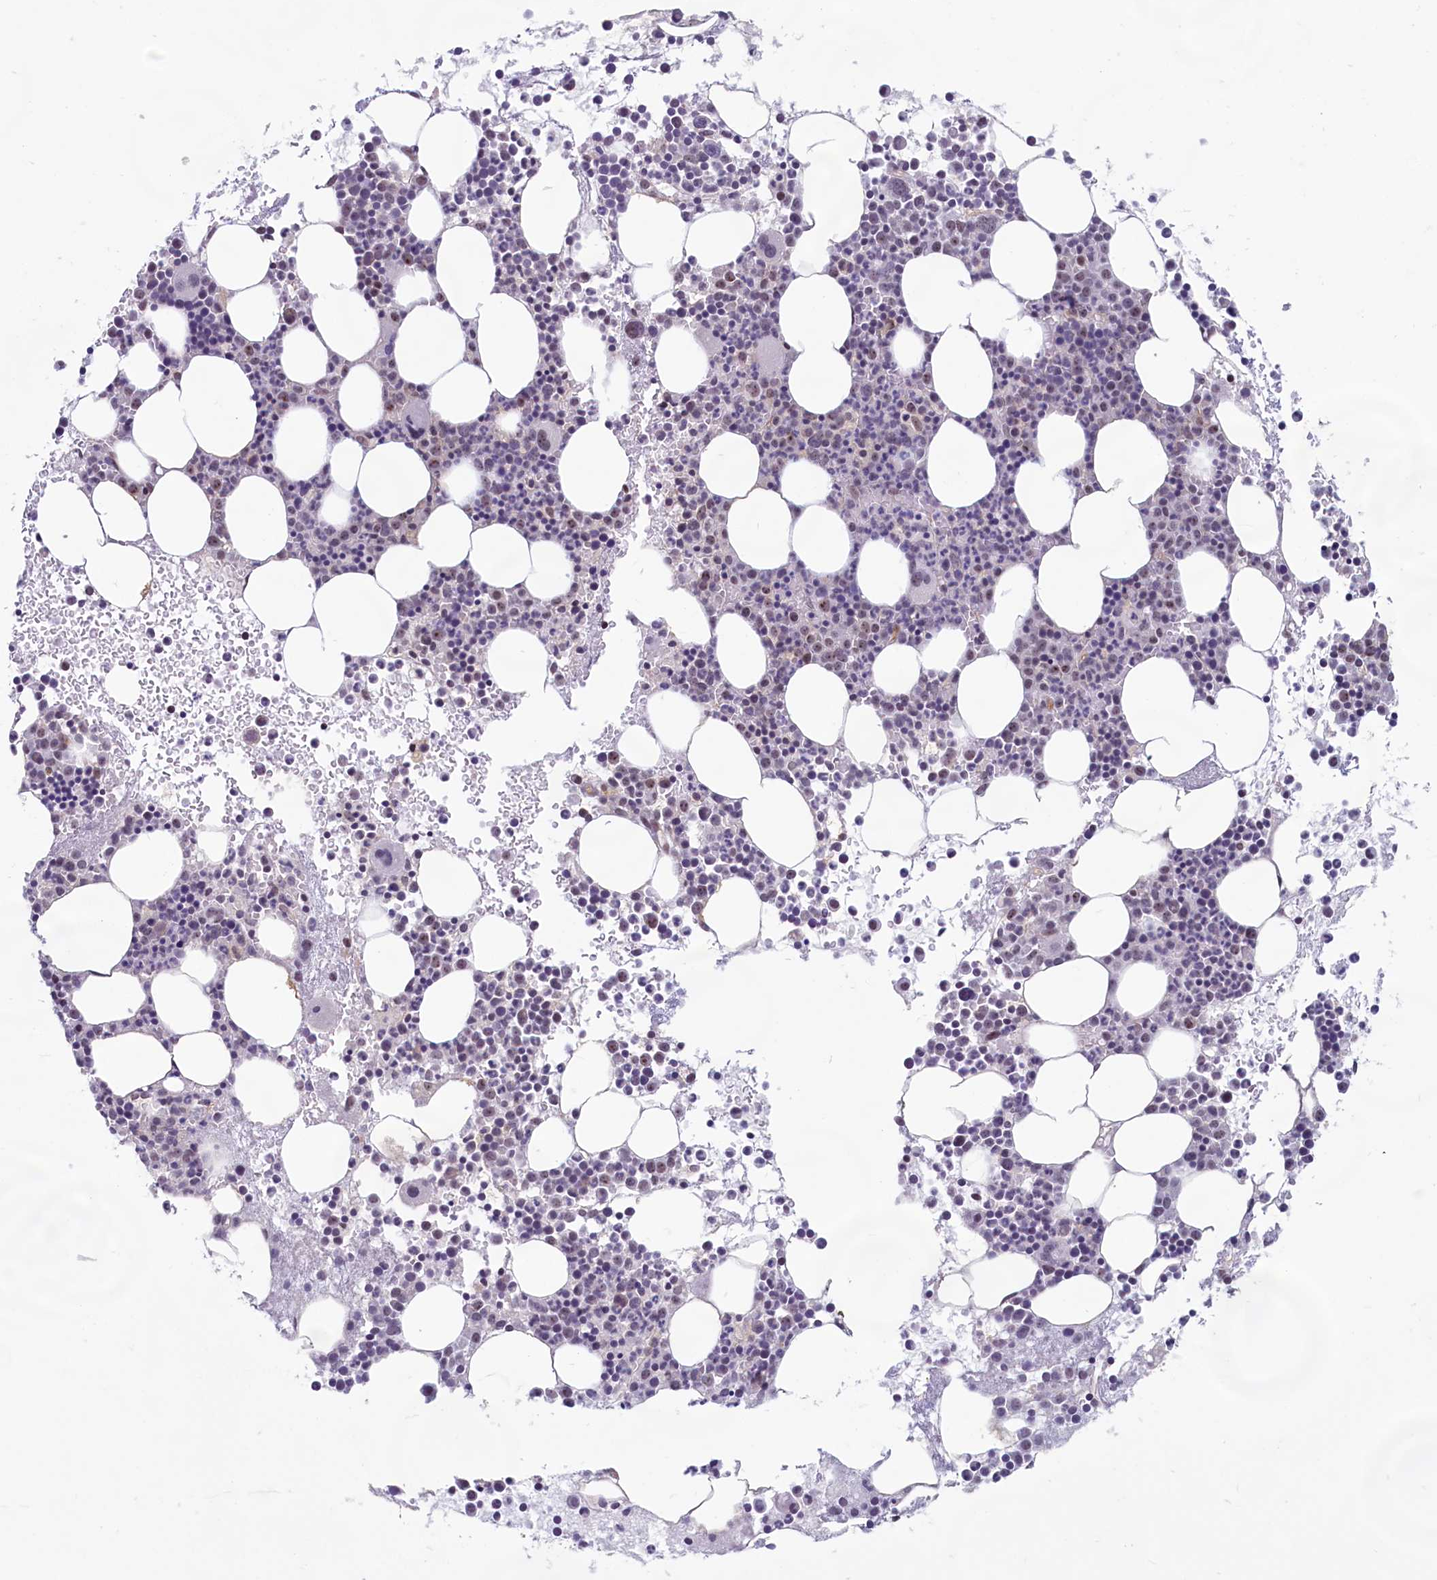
{"staining": {"intensity": "moderate", "quantity": "<25%", "location": "cytoplasmic/membranous"}, "tissue": "bone marrow", "cell_type": "Hematopoietic cells", "image_type": "normal", "snomed": [{"axis": "morphology", "description": "Normal tissue, NOS"}, {"axis": "topography", "description": "Bone marrow"}], "caption": "An IHC photomicrograph of normal tissue is shown. Protein staining in brown labels moderate cytoplasmic/membranous positivity in bone marrow within hematopoietic cells. The staining was performed using DAB (3,3'-diaminobenzidine) to visualize the protein expression in brown, while the nuclei were stained in blue with hematoxylin (Magnification: 20x).", "gene": "C1D", "patient": {"sex": "female", "age": 76}}